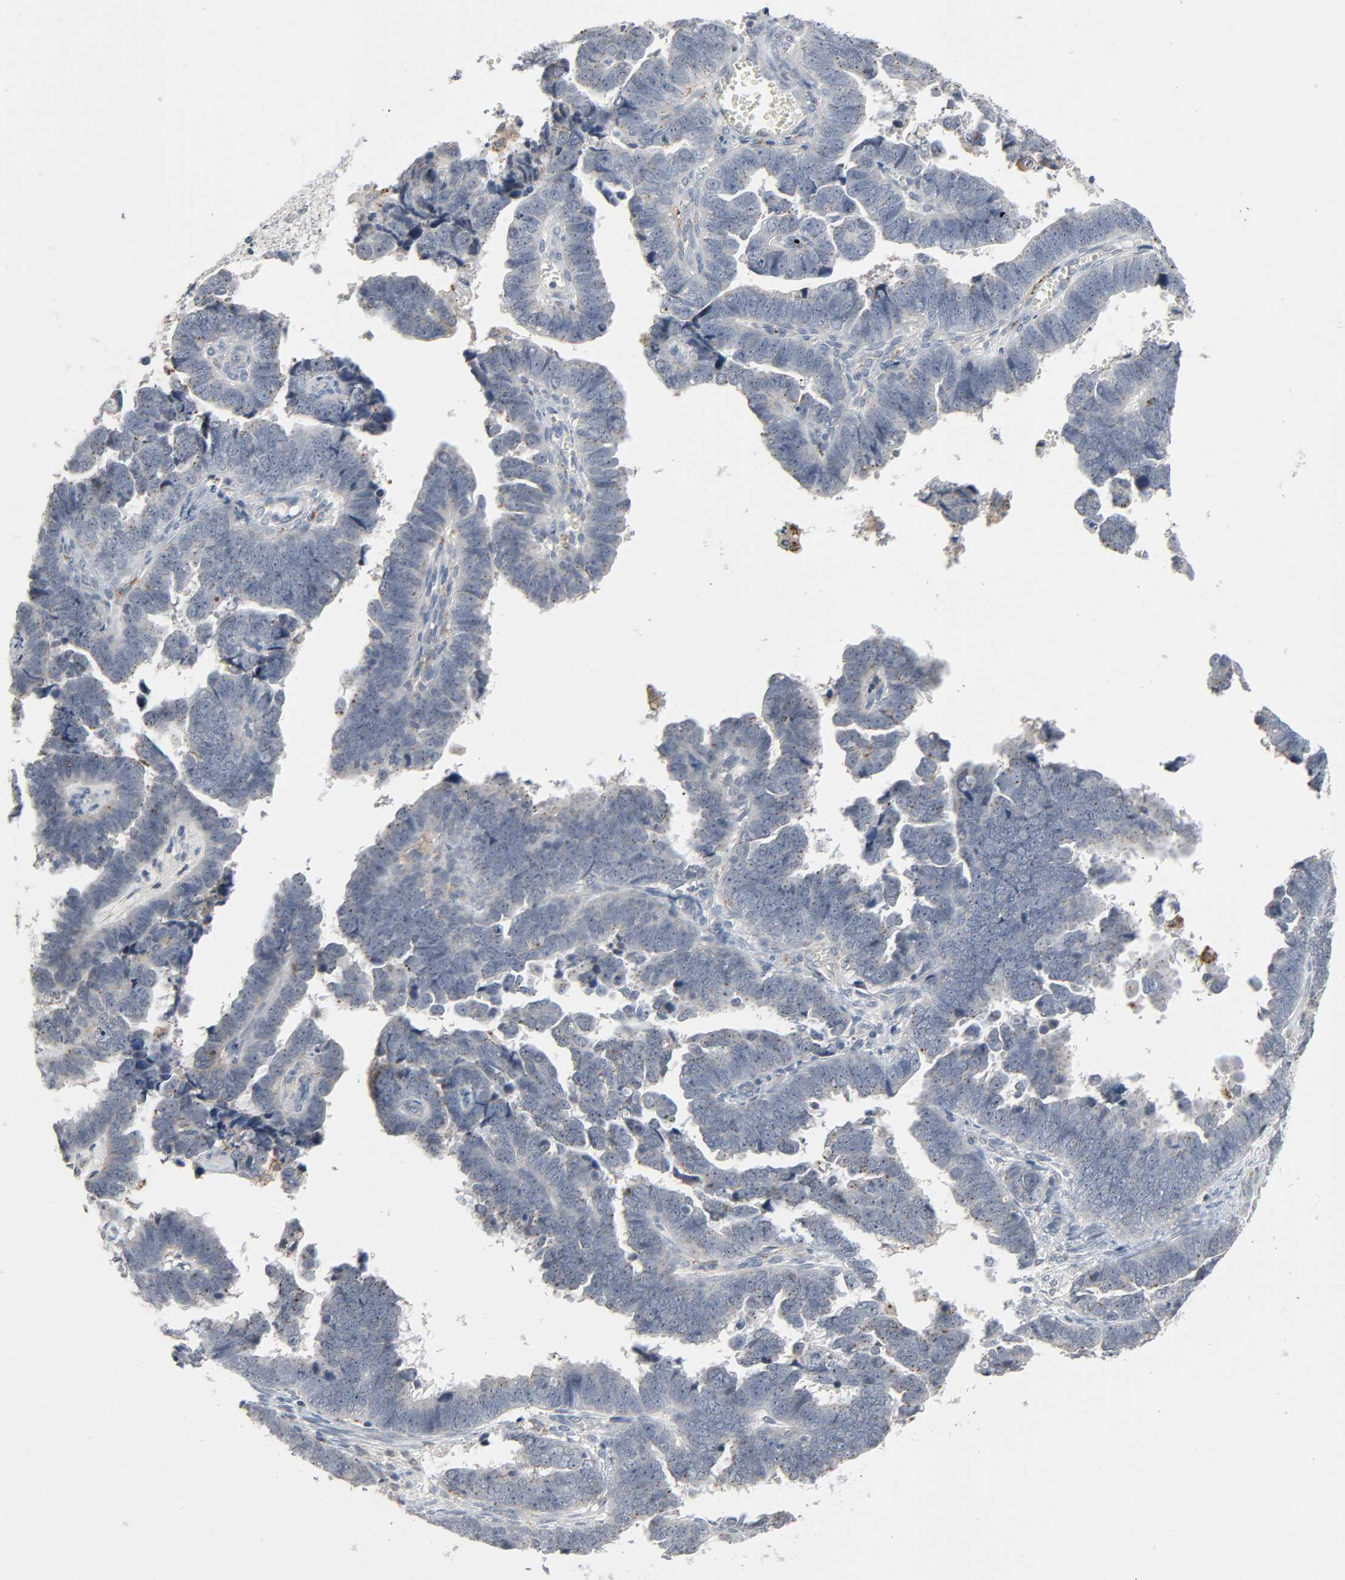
{"staining": {"intensity": "weak", "quantity": "25%-75%", "location": "cytoplasmic/membranous"}, "tissue": "endometrial cancer", "cell_type": "Tumor cells", "image_type": "cancer", "snomed": [{"axis": "morphology", "description": "Adenocarcinoma, NOS"}, {"axis": "topography", "description": "Endometrium"}], "caption": "A low amount of weak cytoplasmic/membranous expression is present in about 25%-75% of tumor cells in endometrial adenocarcinoma tissue. (brown staining indicates protein expression, while blue staining denotes nuclei).", "gene": "CD4", "patient": {"sex": "female", "age": 75}}